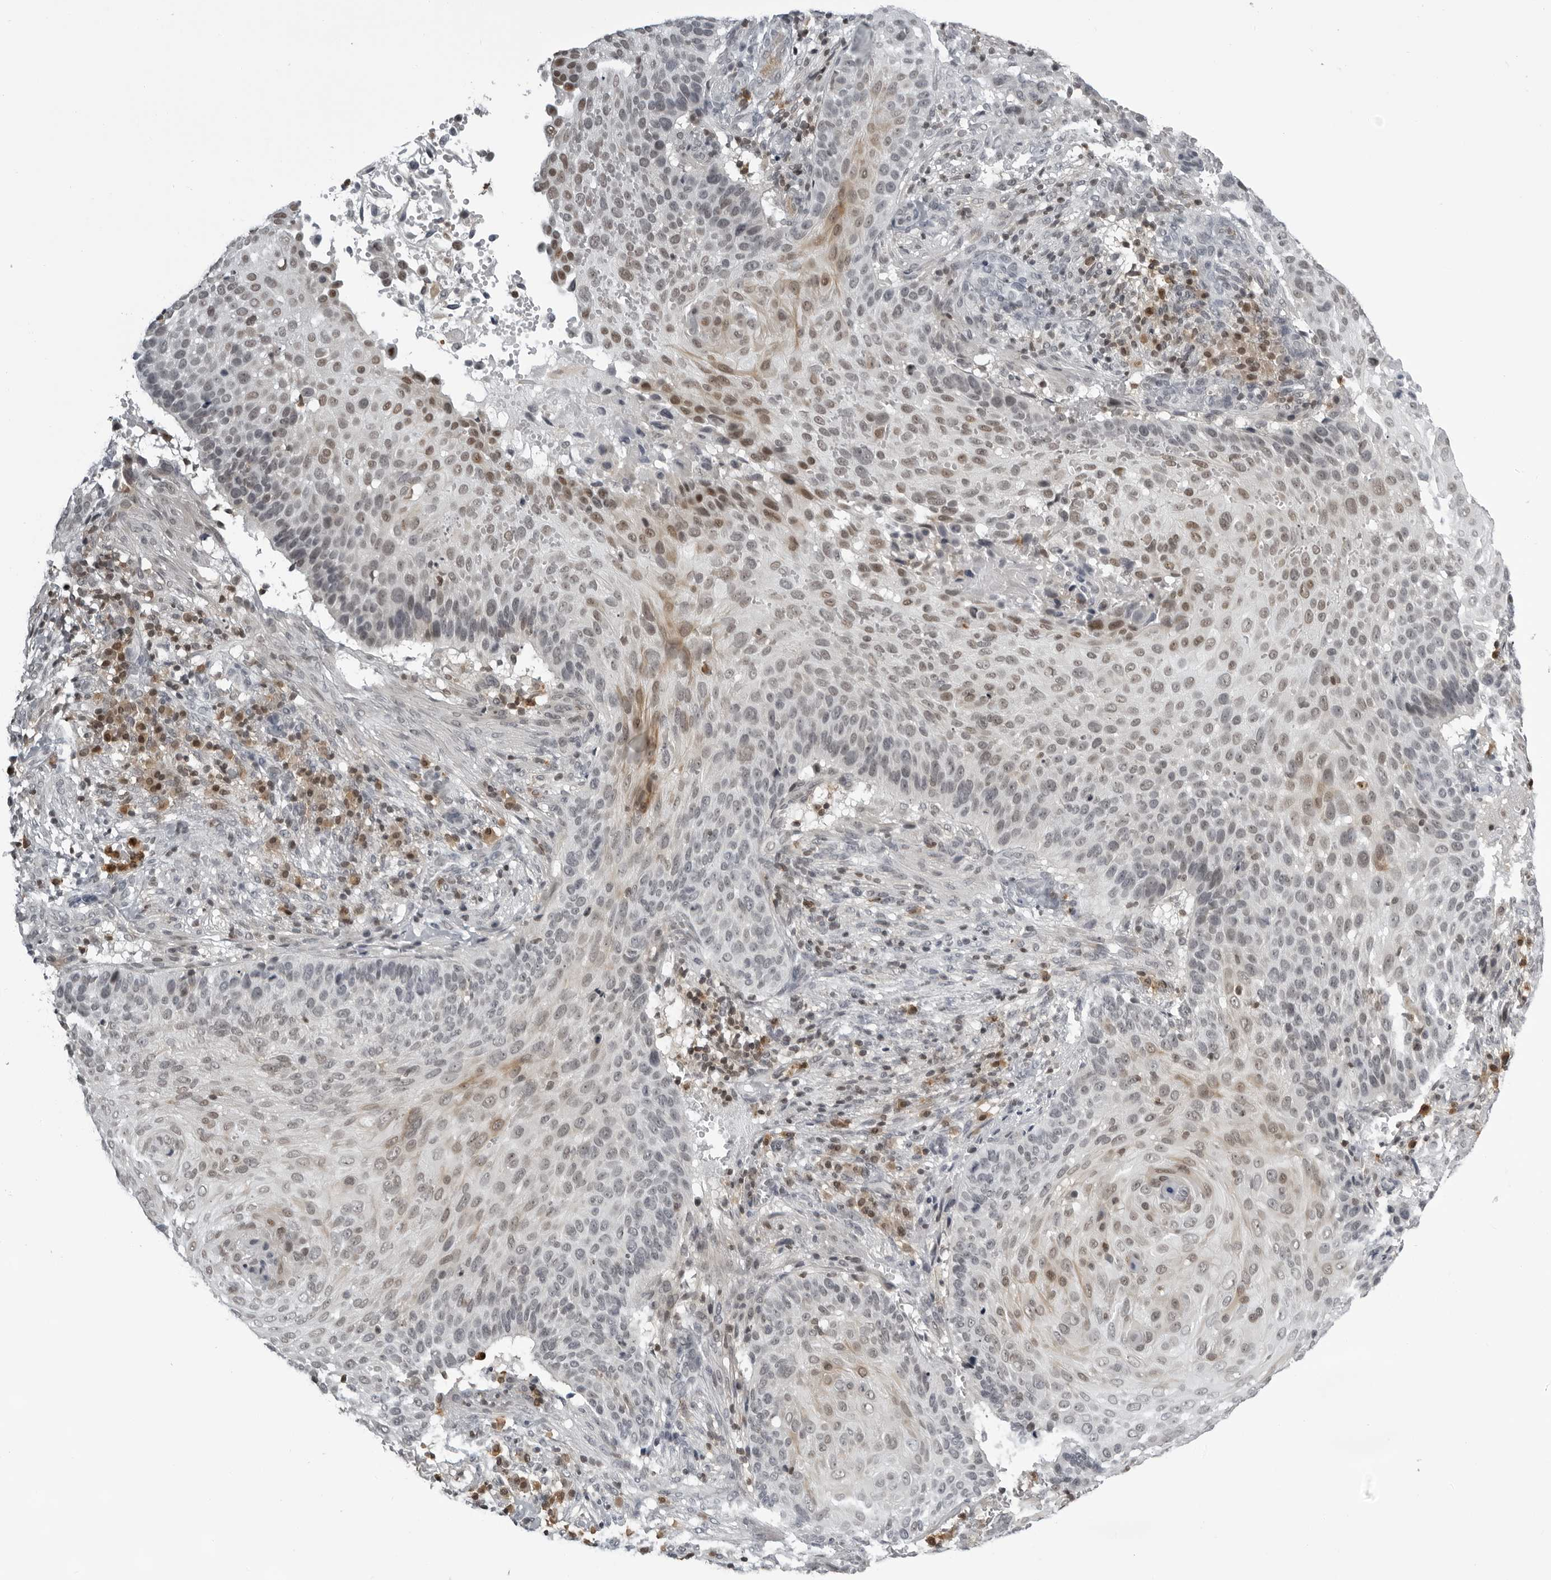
{"staining": {"intensity": "moderate", "quantity": "25%-75%", "location": "nuclear"}, "tissue": "cervical cancer", "cell_type": "Tumor cells", "image_type": "cancer", "snomed": [{"axis": "morphology", "description": "Squamous cell carcinoma, NOS"}, {"axis": "topography", "description": "Cervix"}], "caption": "A histopathology image of cervical squamous cell carcinoma stained for a protein displays moderate nuclear brown staining in tumor cells. The staining was performed using DAB, with brown indicating positive protein expression. Nuclei are stained blue with hematoxylin.", "gene": "RTCA", "patient": {"sex": "female", "age": 74}}